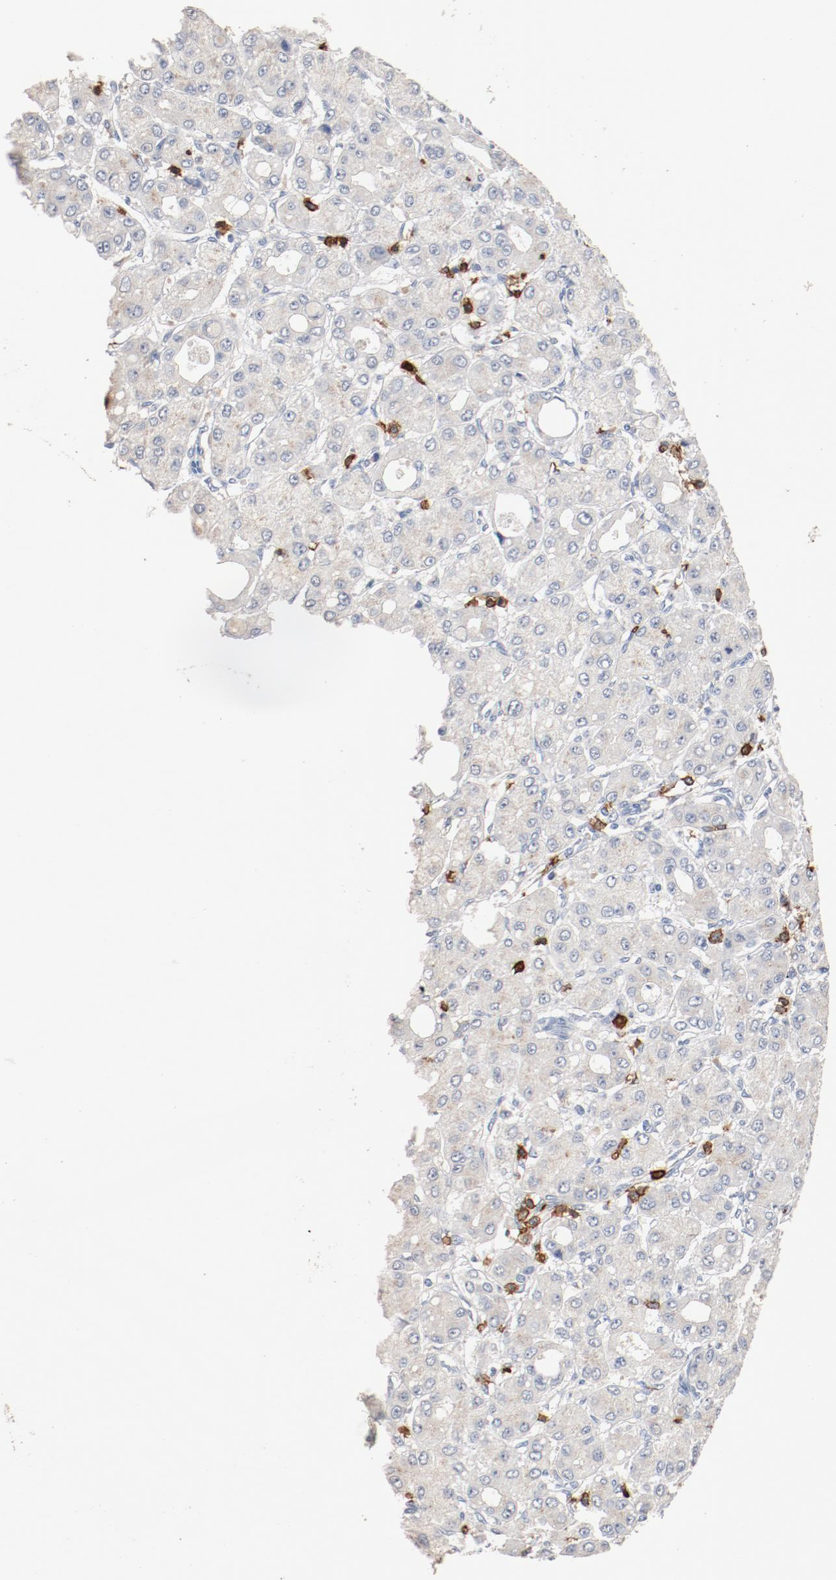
{"staining": {"intensity": "negative", "quantity": "none", "location": "none"}, "tissue": "liver cancer", "cell_type": "Tumor cells", "image_type": "cancer", "snomed": [{"axis": "morphology", "description": "Carcinoma, Hepatocellular, NOS"}, {"axis": "topography", "description": "Liver"}], "caption": "This micrograph is of liver hepatocellular carcinoma stained with immunohistochemistry to label a protein in brown with the nuclei are counter-stained blue. There is no staining in tumor cells.", "gene": "CD247", "patient": {"sex": "male", "age": 69}}